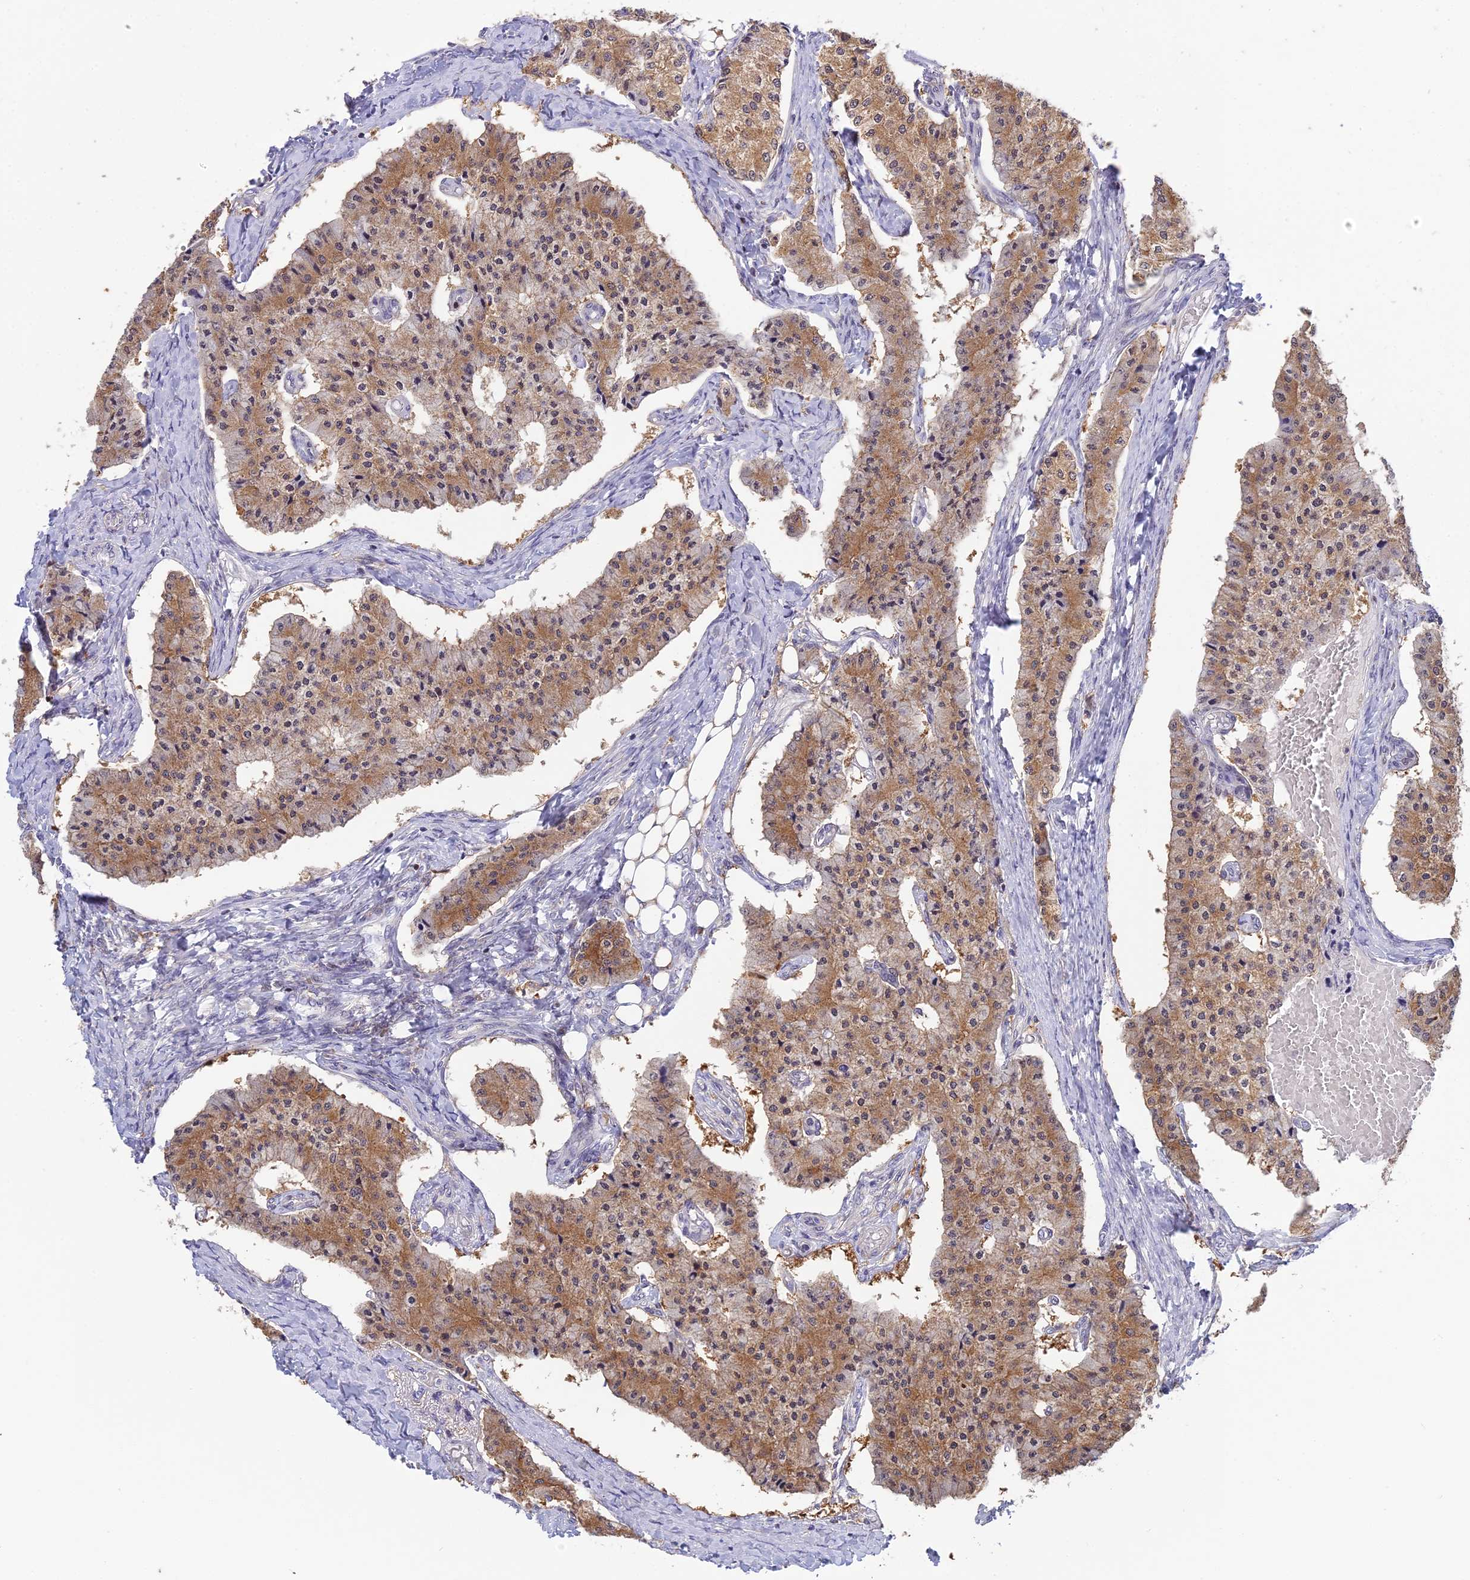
{"staining": {"intensity": "moderate", "quantity": ">75%", "location": "cytoplasmic/membranous"}, "tissue": "carcinoid", "cell_type": "Tumor cells", "image_type": "cancer", "snomed": [{"axis": "morphology", "description": "Carcinoid, malignant, NOS"}, {"axis": "topography", "description": "Colon"}], "caption": "An IHC image of tumor tissue is shown. Protein staining in brown labels moderate cytoplasmic/membranous positivity in carcinoid within tumor cells. (Stains: DAB in brown, nuclei in blue, Microscopy: brightfield microscopy at high magnification).", "gene": "ELOA2", "patient": {"sex": "female", "age": 52}}